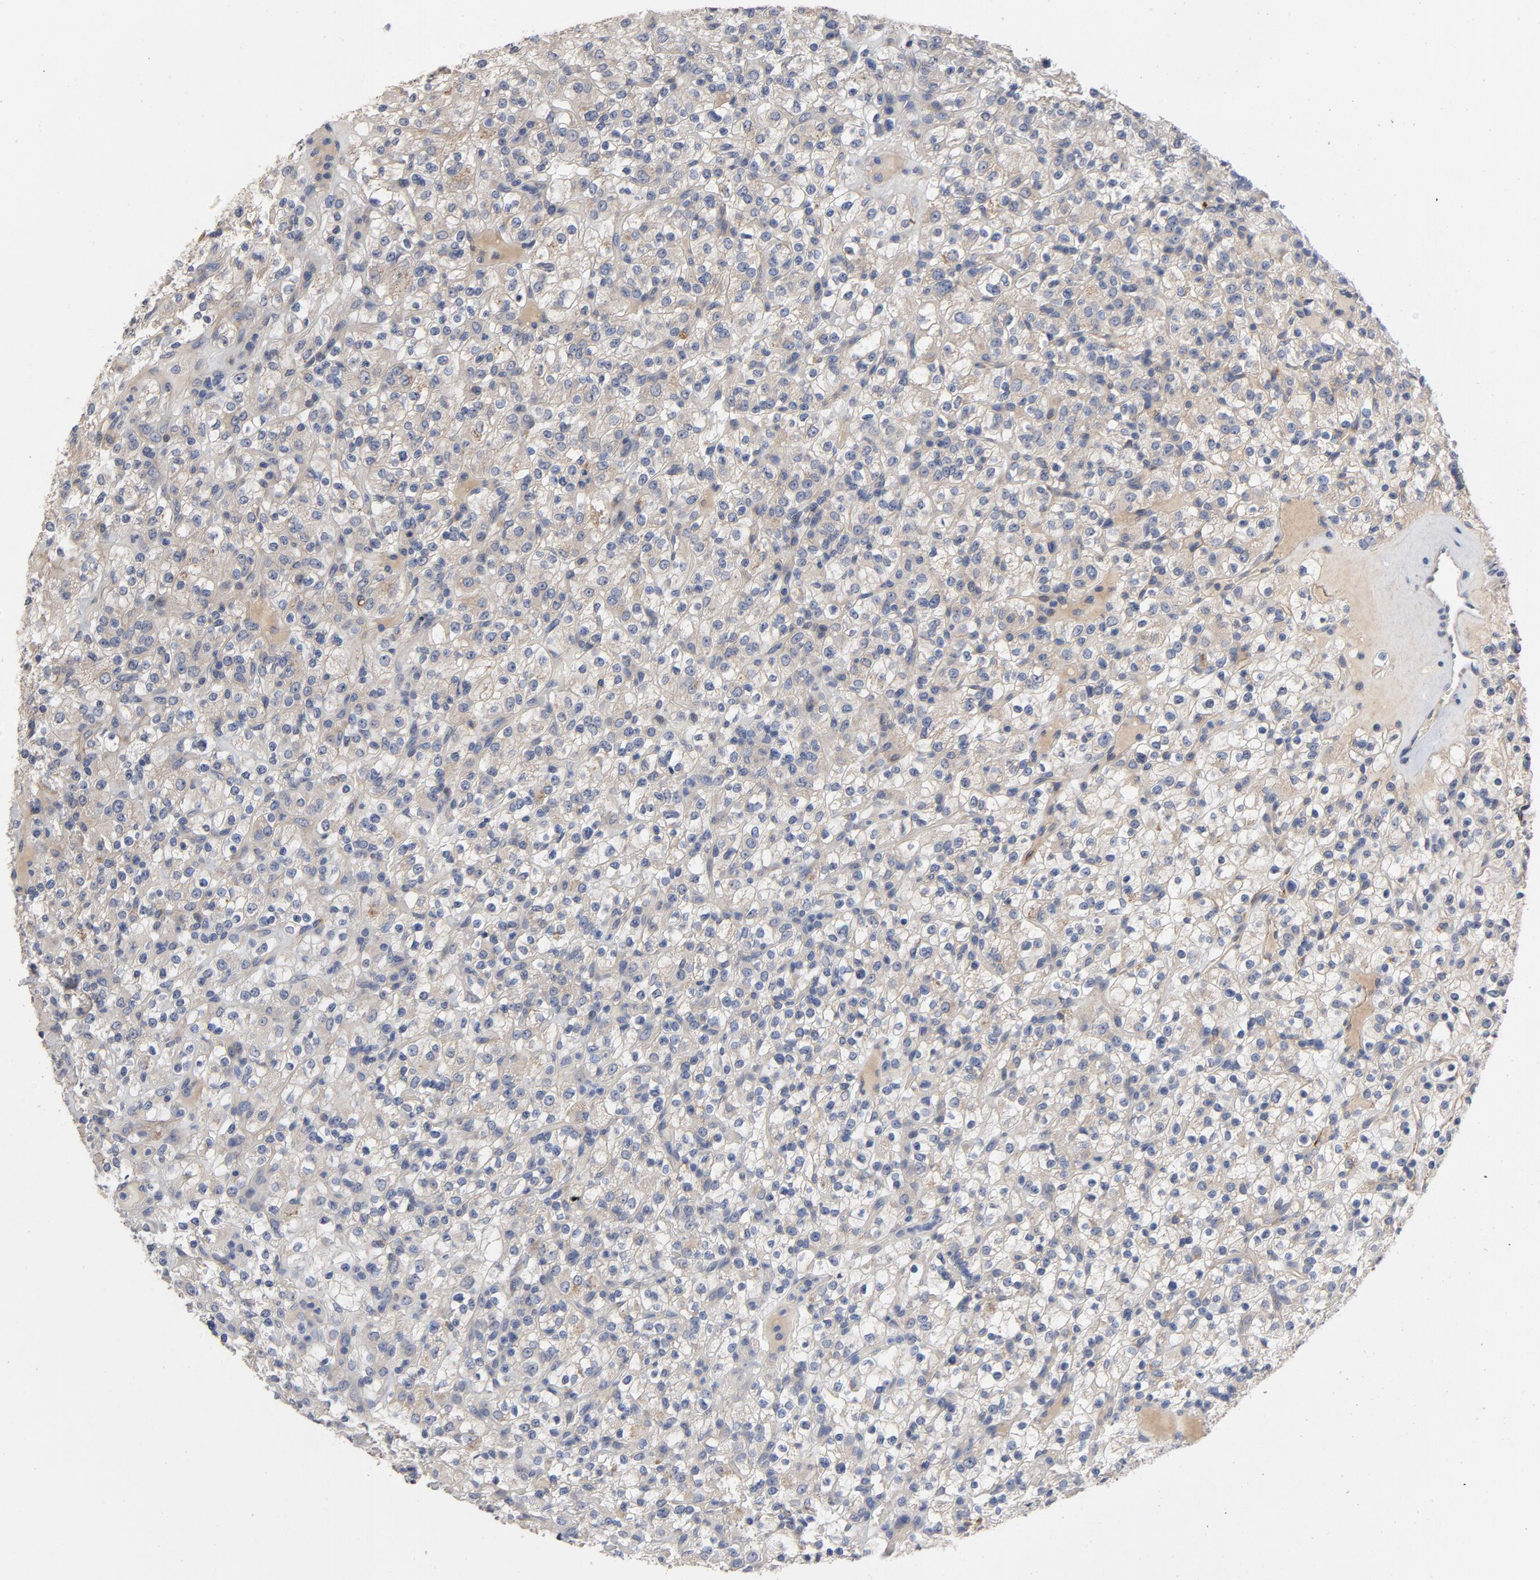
{"staining": {"intensity": "weak", "quantity": ">75%", "location": "cytoplasmic/membranous"}, "tissue": "renal cancer", "cell_type": "Tumor cells", "image_type": "cancer", "snomed": [{"axis": "morphology", "description": "Normal tissue, NOS"}, {"axis": "morphology", "description": "Adenocarcinoma, NOS"}, {"axis": "topography", "description": "Kidney"}], "caption": "This is a histology image of immunohistochemistry (IHC) staining of renal cancer (adenocarcinoma), which shows weak positivity in the cytoplasmic/membranous of tumor cells.", "gene": "CCDC134", "patient": {"sex": "female", "age": 72}}